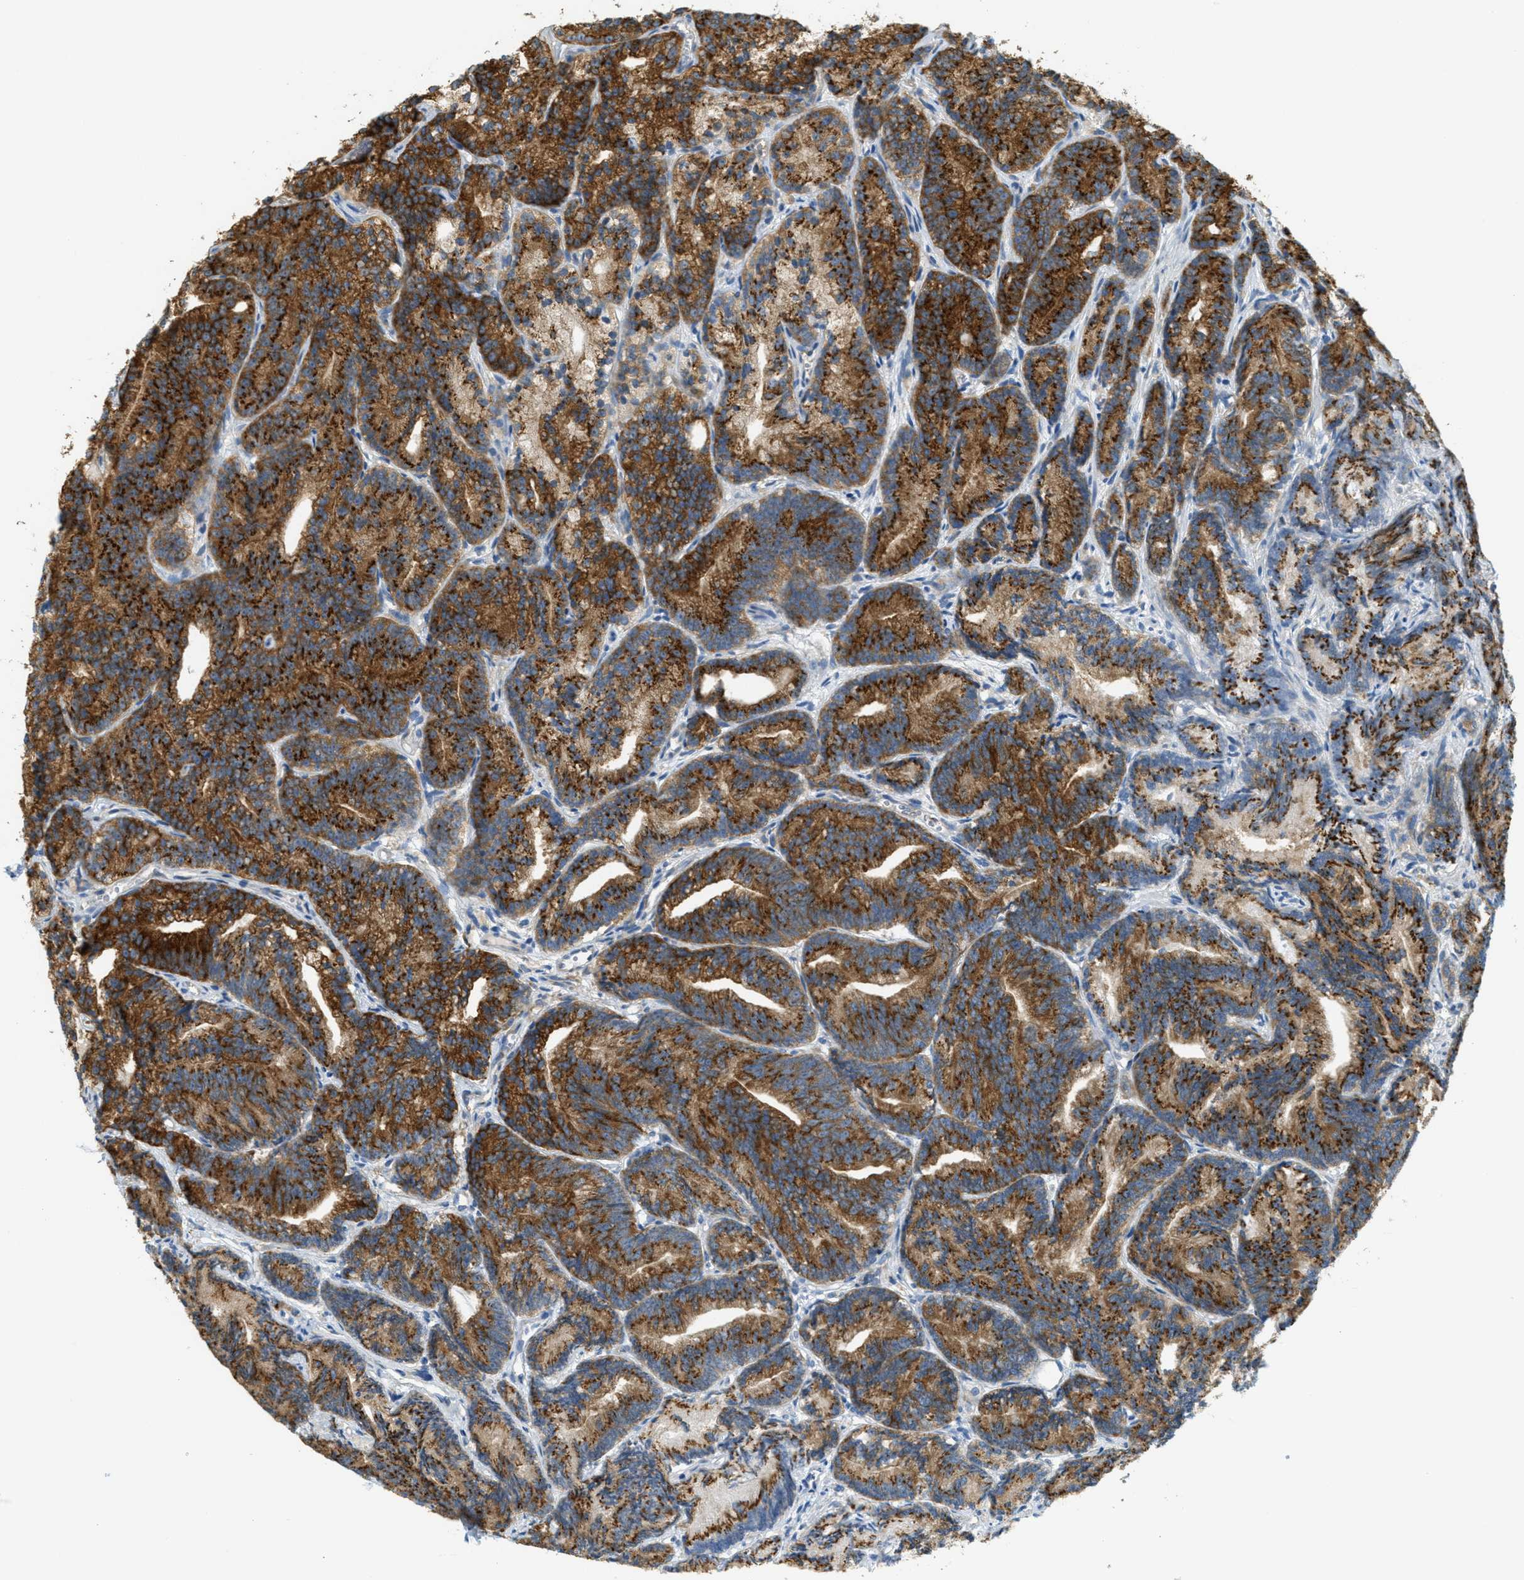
{"staining": {"intensity": "strong", "quantity": ">75%", "location": "cytoplasmic/membranous"}, "tissue": "prostate cancer", "cell_type": "Tumor cells", "image_type": "cancer", "snomed": [{"axis": "morphology", "description": "Adenocarcinoma, Low grade"}, {"axis": "topography", "description": "Prostate"}], "caption": "About >75% of tumor cells in prostate low-grade adenocarcinoma reveal strong cytoplasmic/membranous protein expression as visualized by brown immunohistochemical staining.", "gene": "ABCF1", "patient": {"sex": "male", "age": 89}}